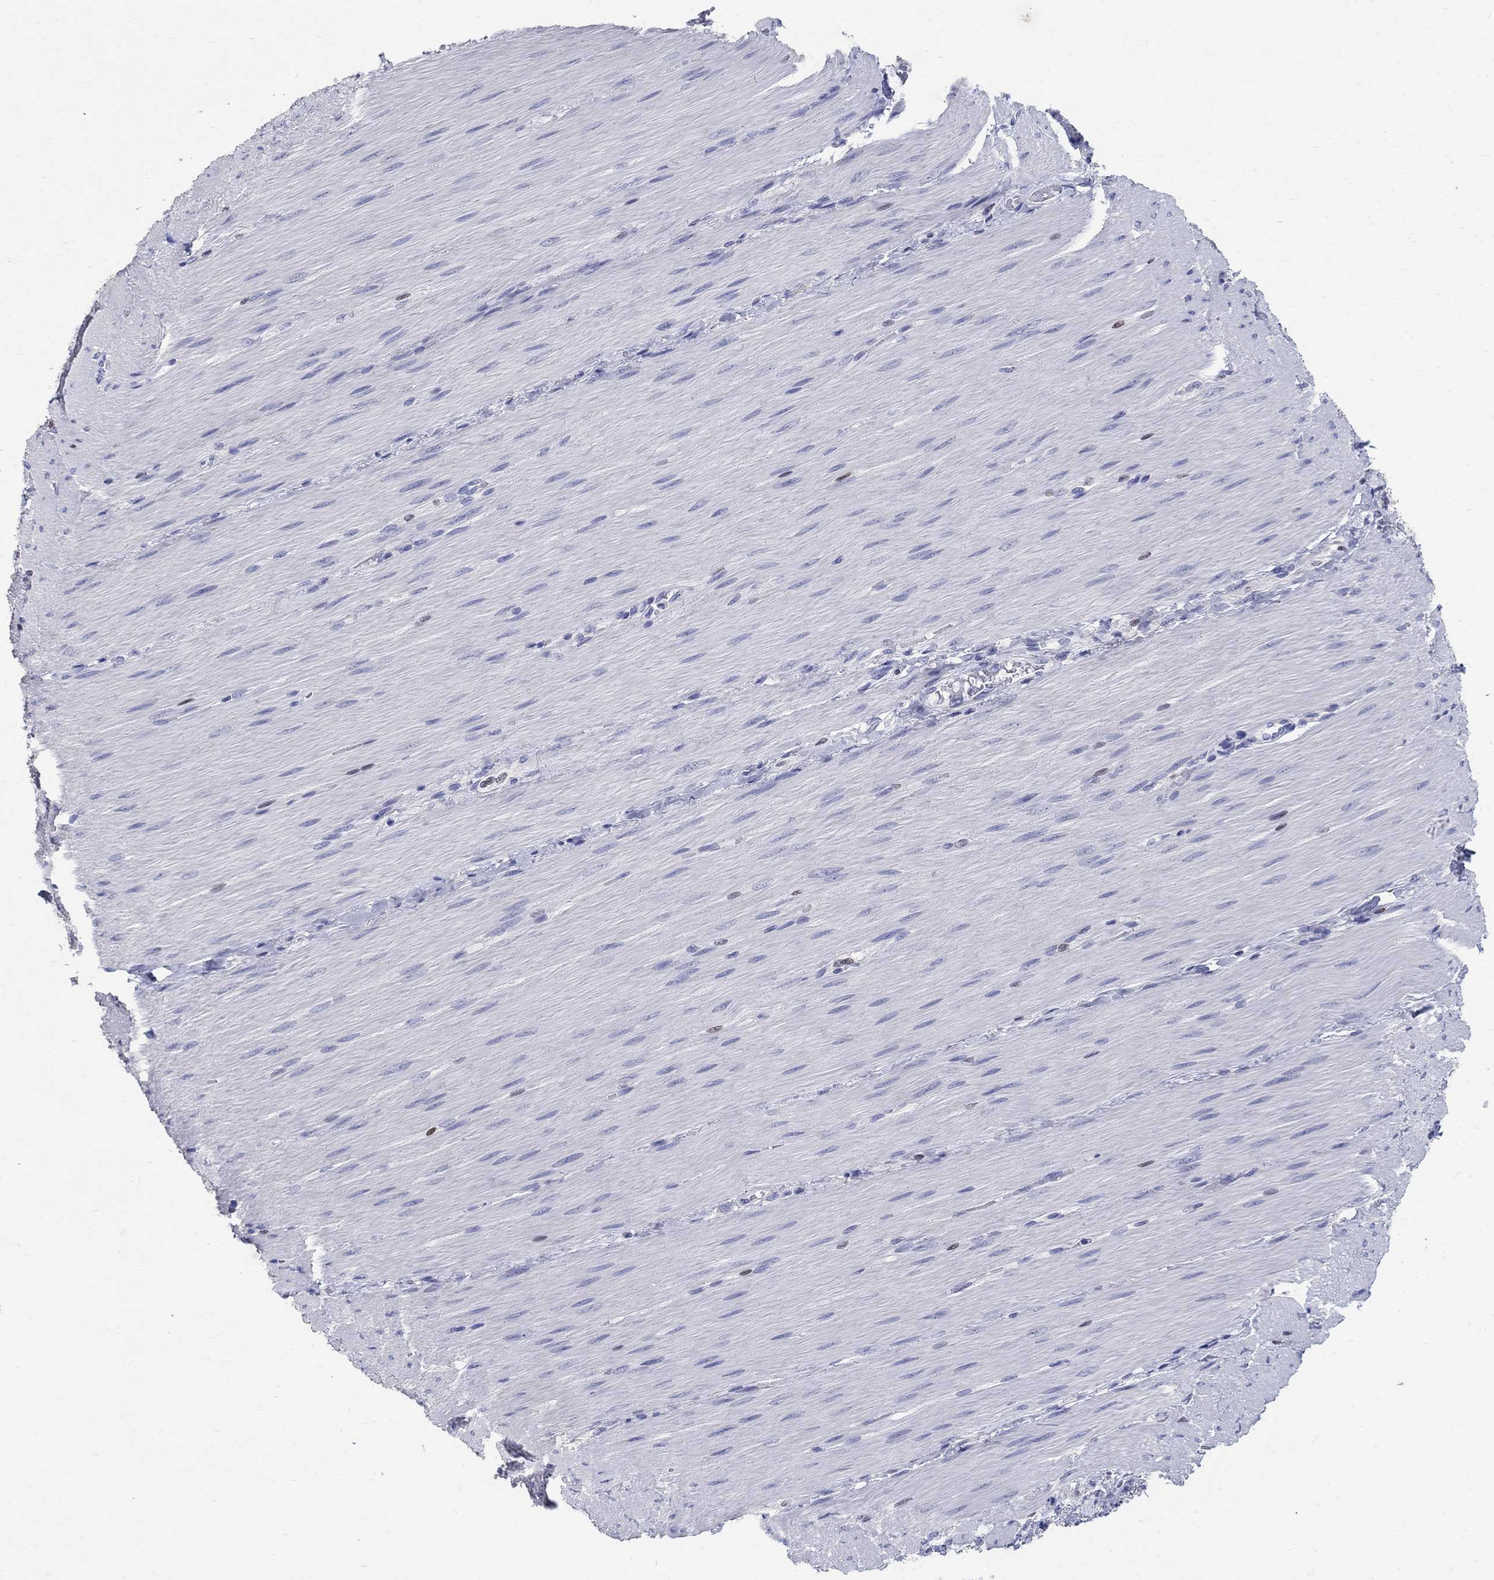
{"staining": {"intensity": "negative", "quantity": "none", "location": "none"}, "tissue": "adipose tissue", "cell_type": "Adipocytes", "image_type": "normal", "snomed": [{"axis": "morphology", "description": "Normal tissue, NOS"}, {"axis": "topography", "description": "Smooth muscle"}, {"axis": "topography", "description": "Duodenum"}, {"axis": "topography", "description": "Peripheral nerve tissue"}], "caption": "IHC image of normal human adipose tissue stained for a protein (brown), which displays no staining in adipocytes.", "gene": "SOX2", "patient": {"sex": "female", "age": 61}}